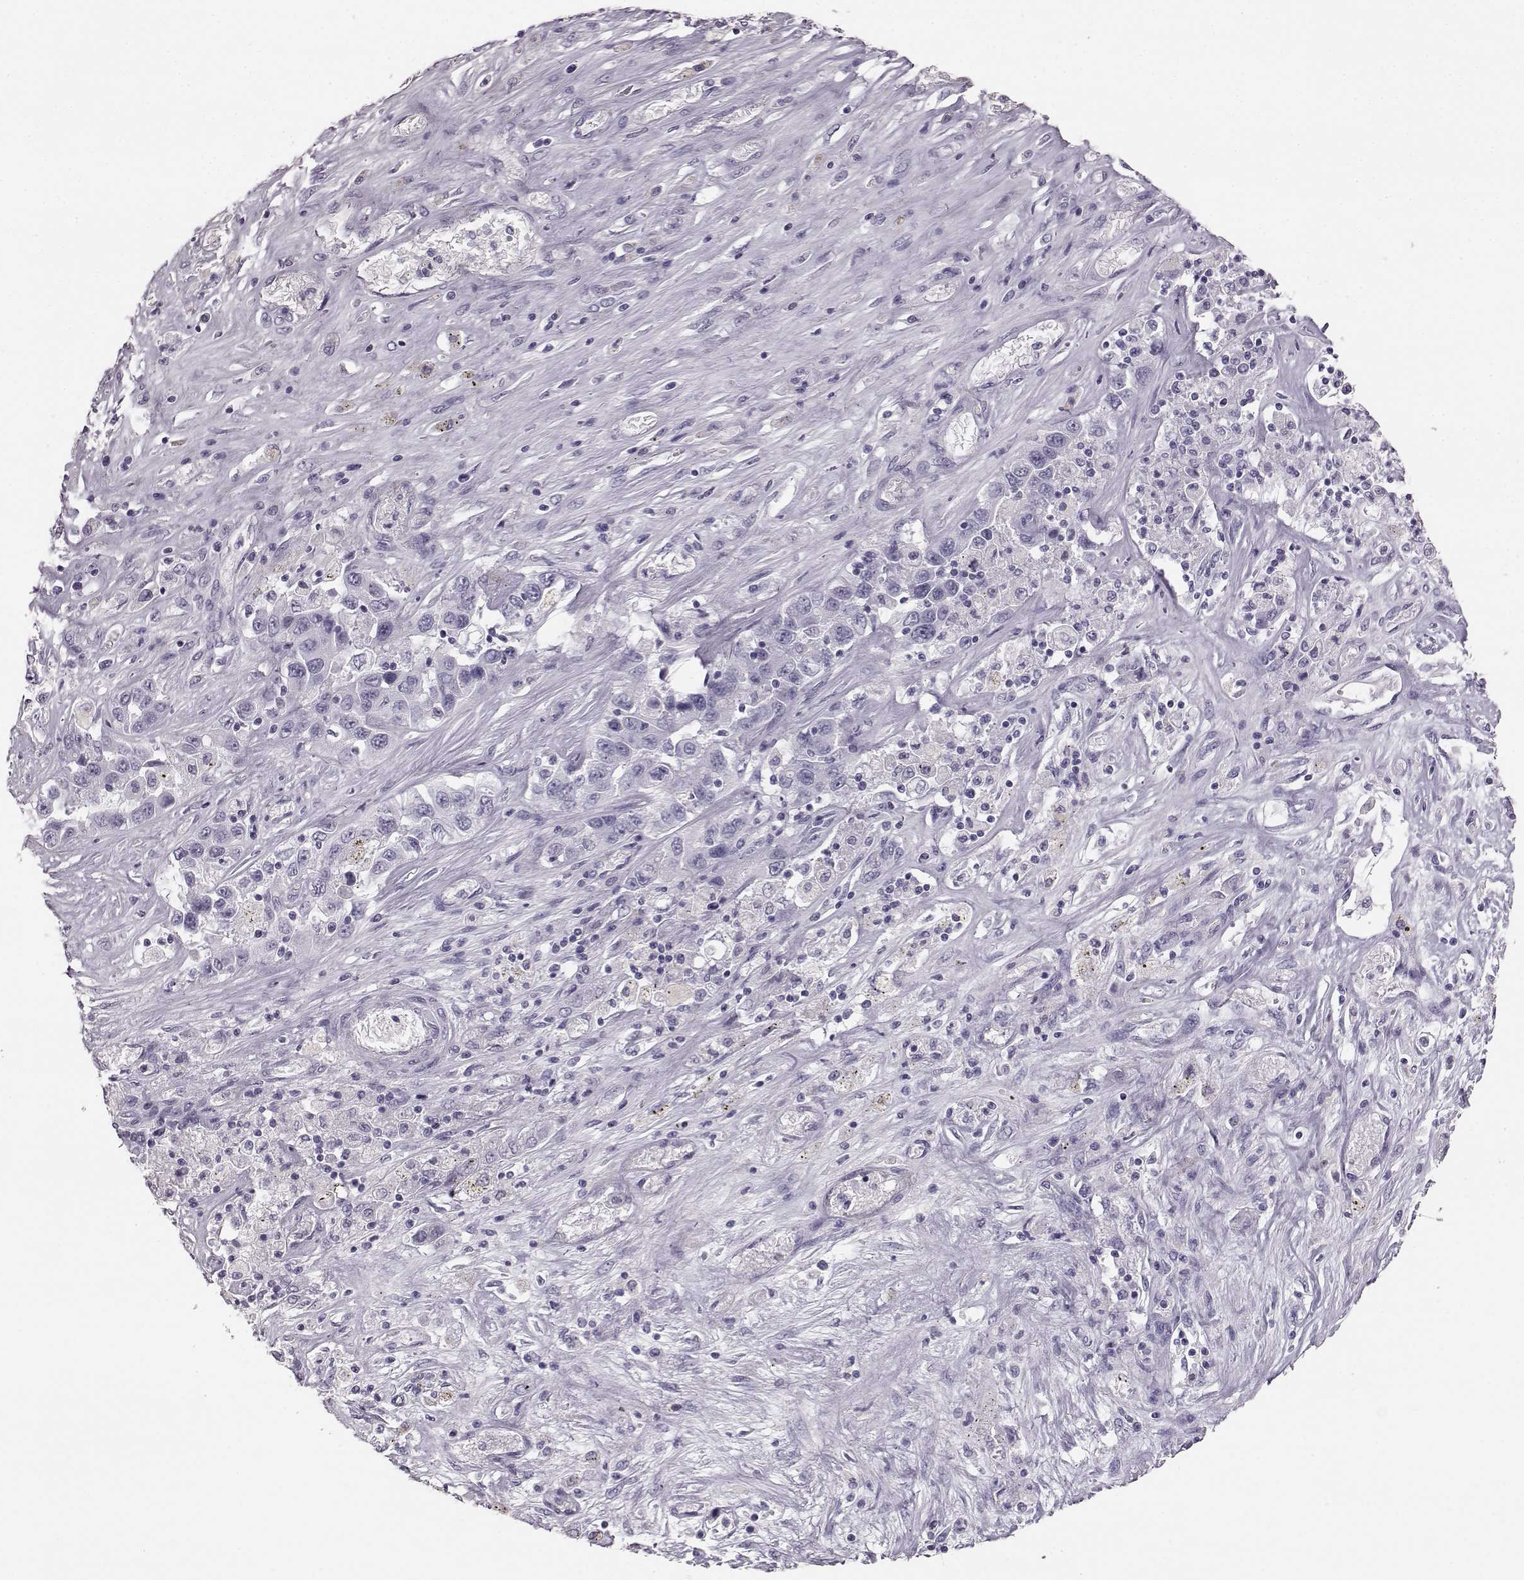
{"staining": {"intensity": "negative", "quantity": "none", "location": "none"}, "tissue": "liver cancer", "cell_type": "Tumor cells", "image_type": "cancer", "snomed": [{"axis": "morphology", "description": "Cholangiocarcinoma"}, {"axis": "topography", "description": "Liver"}], "caption": "The immunohistochemistry histopathology image has no significant expression in tumor cells of liver cholangiocarcinoma tissue. (DAB (3,3'-diaminobenzidine) immunohistochemistry visualized using brightfield microscopy, high magnification).", "gene": "BFSP2", "patient": {"sex": "female", "age": 52}}